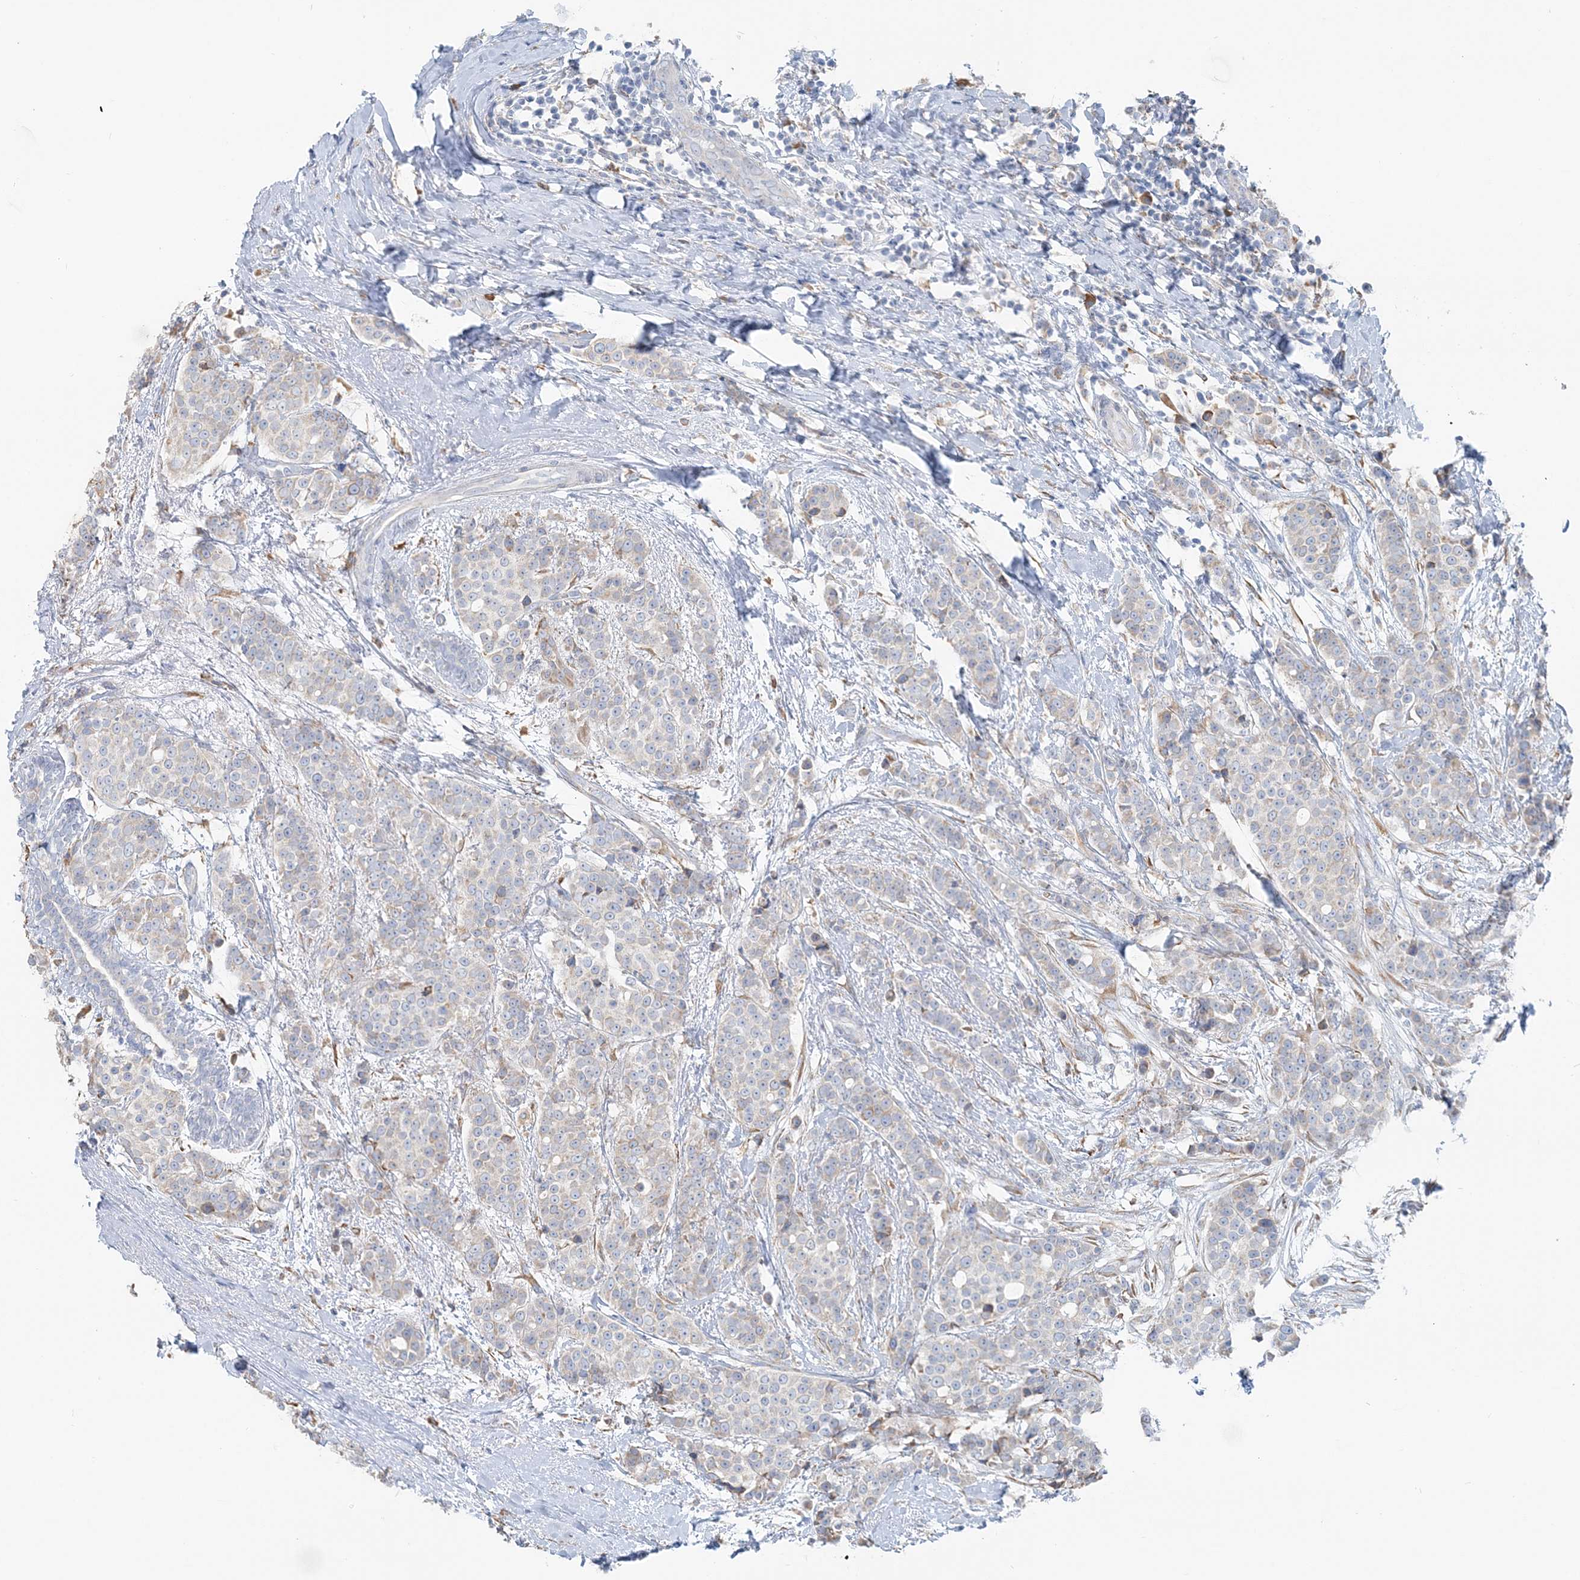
{"staining": {"intensity": "weak", "quantity": "25%-75%", "location": "cytoplasmic/membranous"}, "tissue": "breast cancer", "cell_type": "Tumor cells", "image_type": "cancer", "snomed": [{"axis": "morphology", "description": "Lobular carcinoma"}, {"axis": "topography", "description": "Breast"}], "caption": "Human breast lobular carcinoma stained for a protein (brown) shows weak cytoplasmic/membranous positive staining in approximately 25%-75% of tumor cells.", "gene": "TBC1D5", "patient": {"sex": "female", "age": 51}}